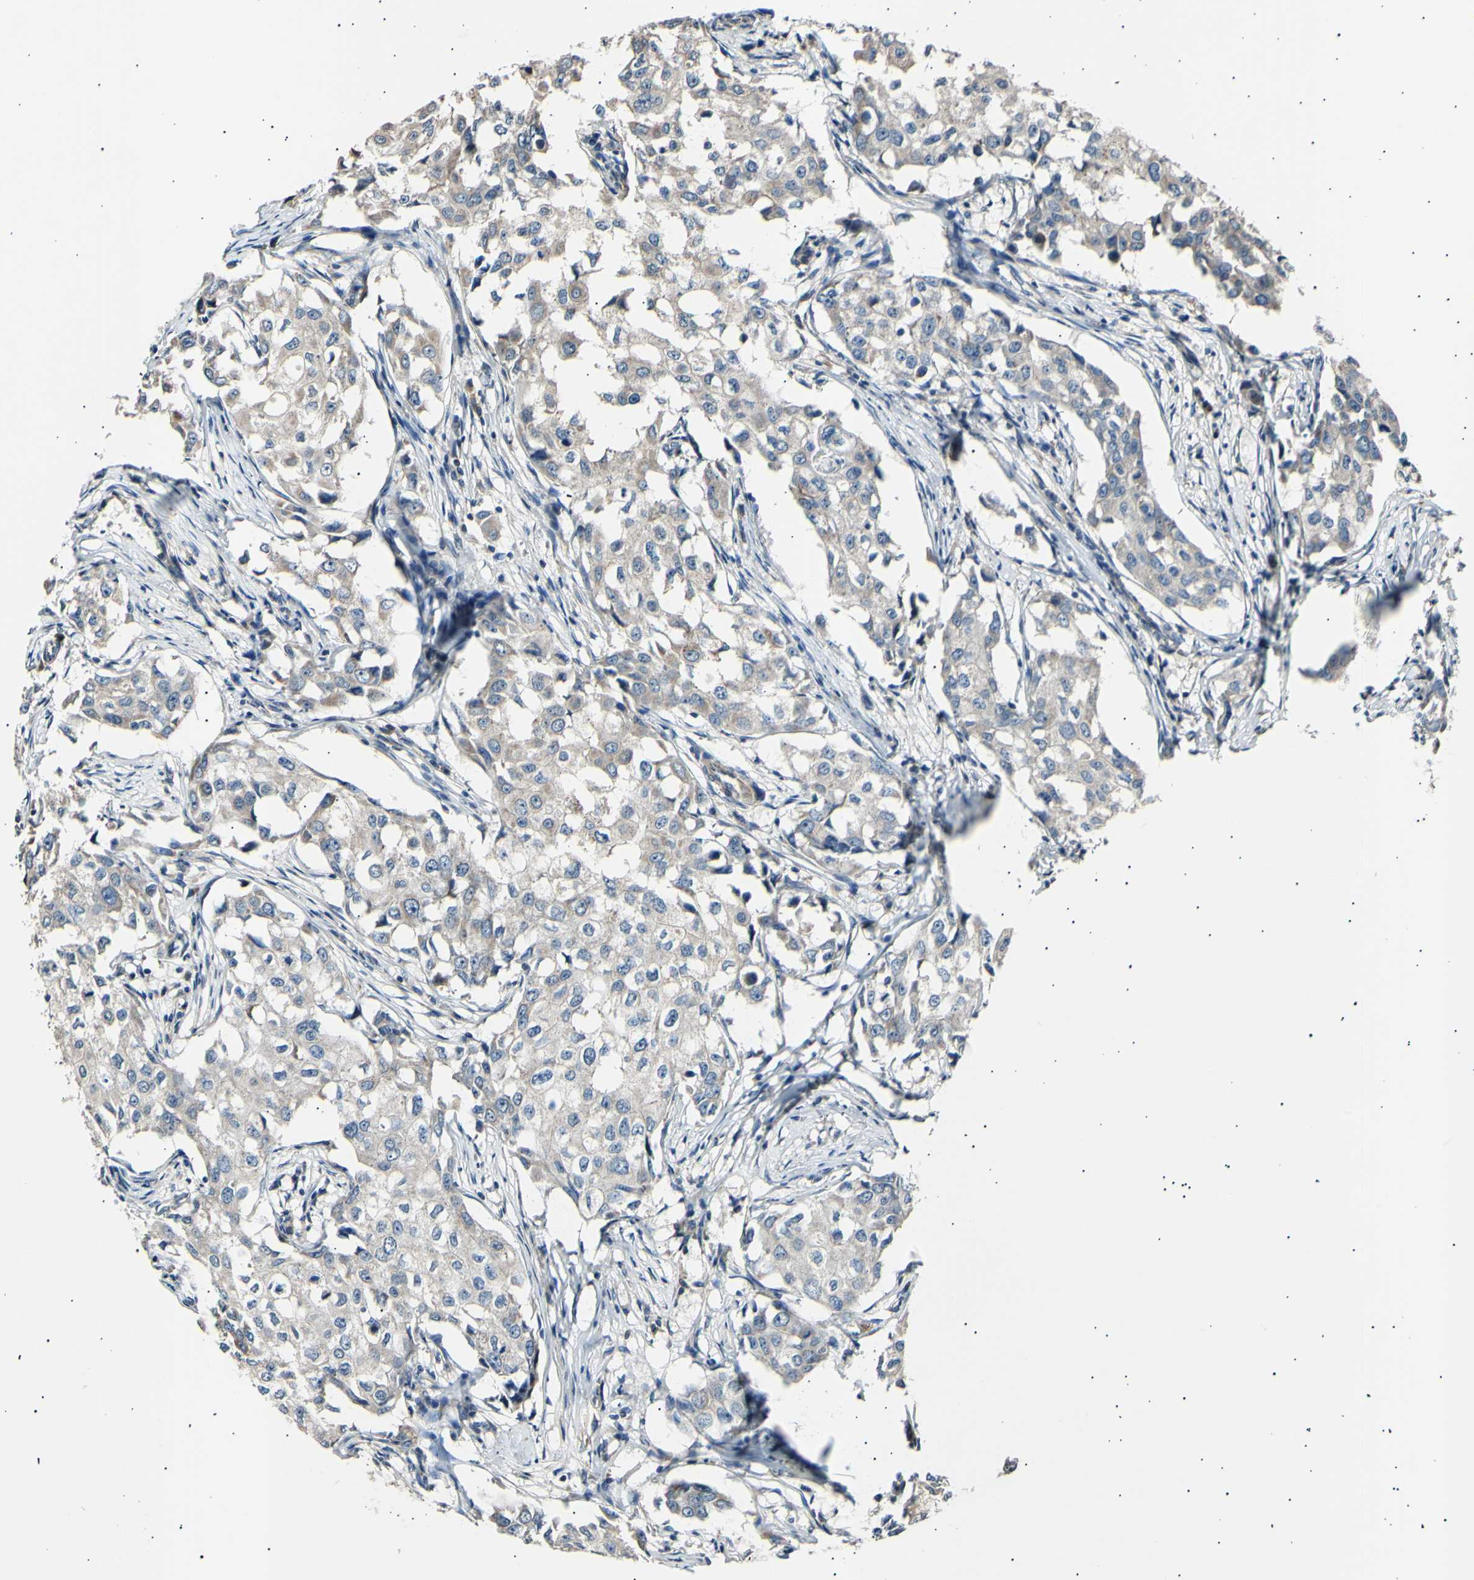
{"staining": {"intensity": "weak", "quantity": ">75%", "location": "cytoplasmic/membranous"}, "tissue": "breast cancer", "cell_type": "Tumor cells", "image_type": "cancer", "snomed": [{"axis": "morphology", "description": "Duct carcinoma"}, {"axis": "topography", "description": "Breast"}], "caption": "High-magnification brightfield microscopy of breast cancer stained with DAB (3,3'-diaminobenzidine) (brown) and counterstained with hematoxylin (blue). tumor cells exhibit weak cytoplasmic/membranous staining is appreciated in approximately>75% of cells. The protein of interest is shown in brown color, while the nuclei are stained blue.", "gene": "ITGA6", "patient": {"sex": "female", "age": 27}}